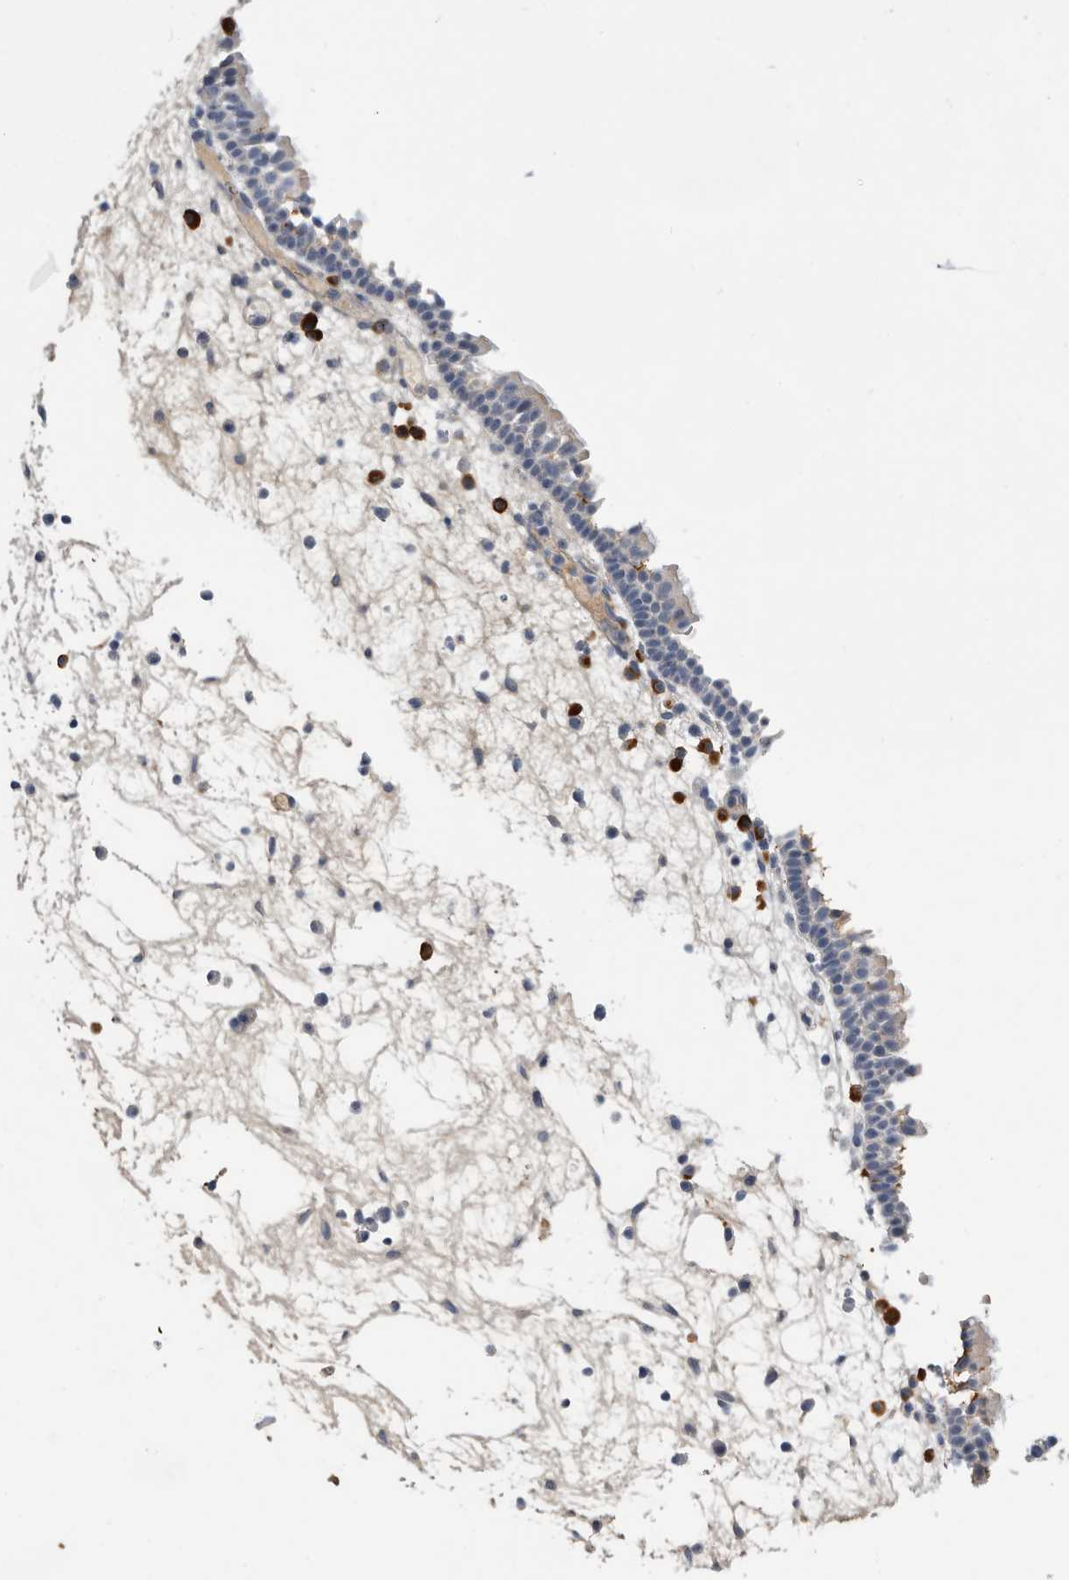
{"staining": {"intensity": "weak", "quantity": "<25%", "location": "cytoplasmic/membranous"}, "tissue": "nasopharynx", "cell_type": "Respiratory epithelial cells", "image_type": "normal", "snomed": [{"axis": "morphology", "description": "Normal tissue, NOS"}, {"axis": "morphology", "description": "Inflammation, NOS"}, {"axis": "morphology", "description": "Malignant melanoma, Metastatic site"}, {"axis": "topography", "description": "Nasopharynx"}], "caption": "Immunohistochemistry (IHC) image of normal human nasopharynx stained for a protein (brown), which shows no positivity in respiratory epithelial cells. (DAB immunohistochemistry (IHC) visualized using brightfield microscopy, high magnification).", "gene": "BTBD6", "patient": {"sex": "male", "age": 70}}